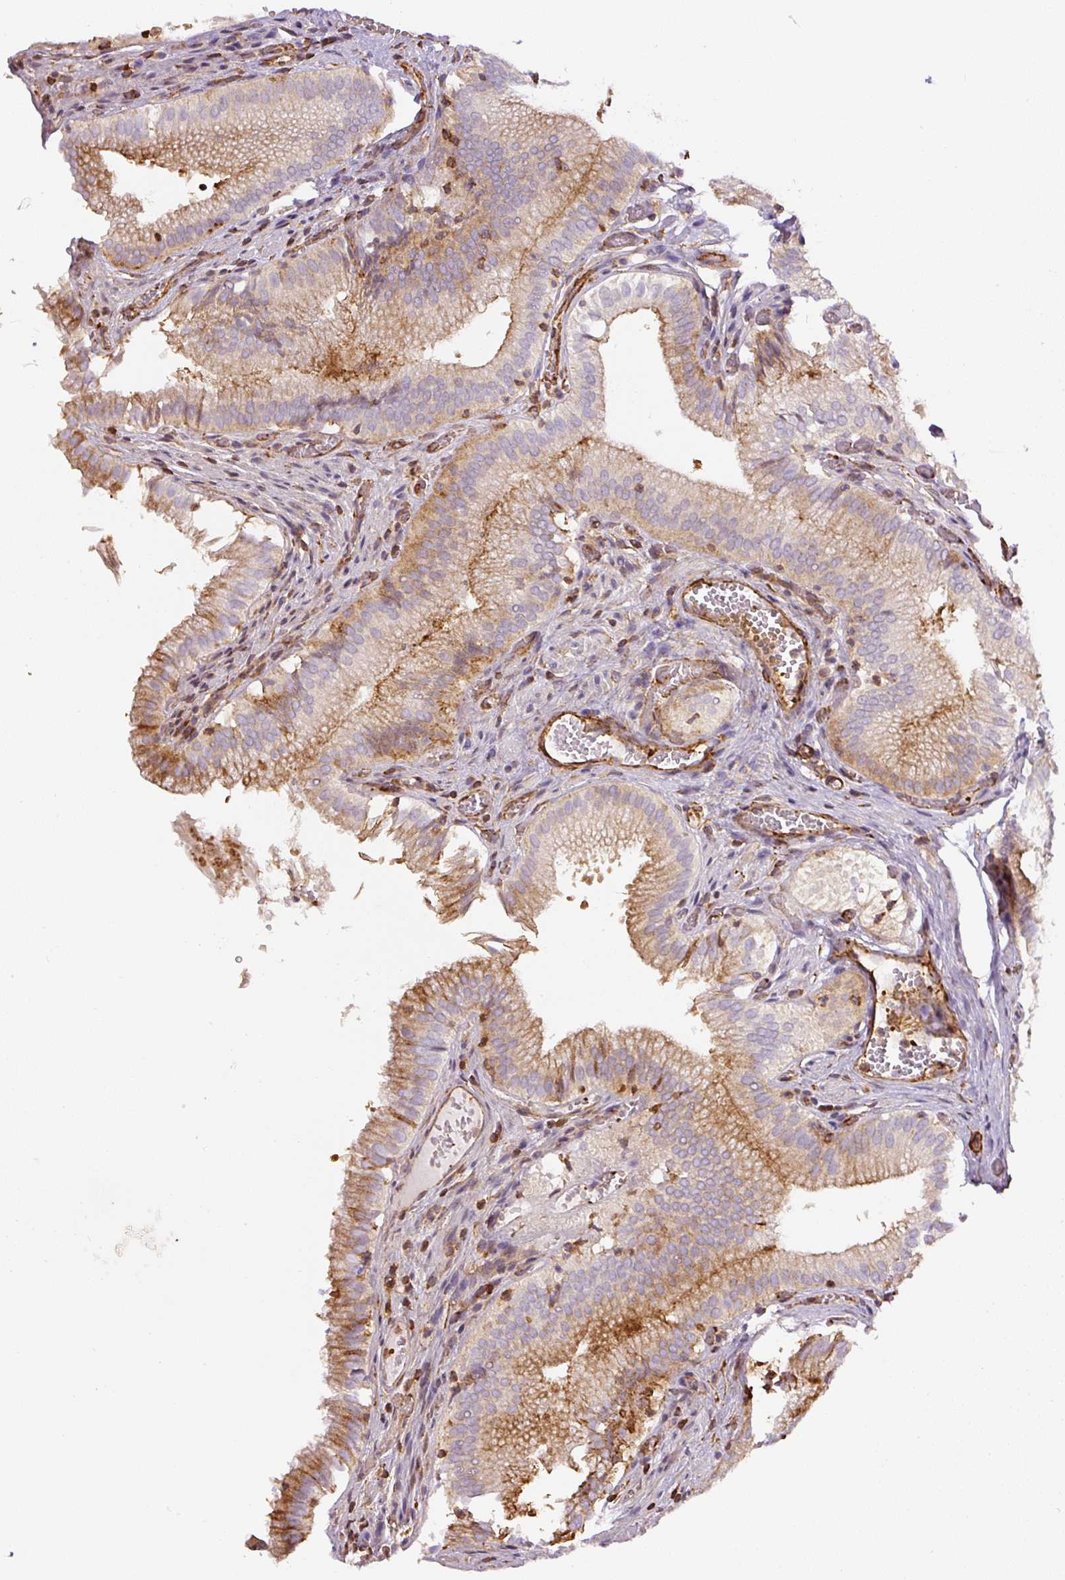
{"staining": {"intensity": "moderate", "quantity": ">75%", "location": "cytoplasmic/membranous"}, "tissue": "gallbladder", "cell_type": "Glandular cells", "image_type": "normal", "snomed": [{"axis": "morphology", "description": "Normal tissue, NOS"}, {"axis": "topography", "description": "Gallbladder"}, {"axis": "topography", "description": "Peripheral nerve tissue"}], "caption": "IHC staining of normal gallbladder, which demonstrates medium levels of moderate cytoplasmic/membranous positivity in about >75% of glandular cells indicating moderate cytoplasmic/membranous protein expression. The staining was performed using DAB (brown) for protein detection and nuclei were counterstained in hematoxylin (blue).", "gene": "MYL12A", "patient": {"sex": "male", "age": 17}}